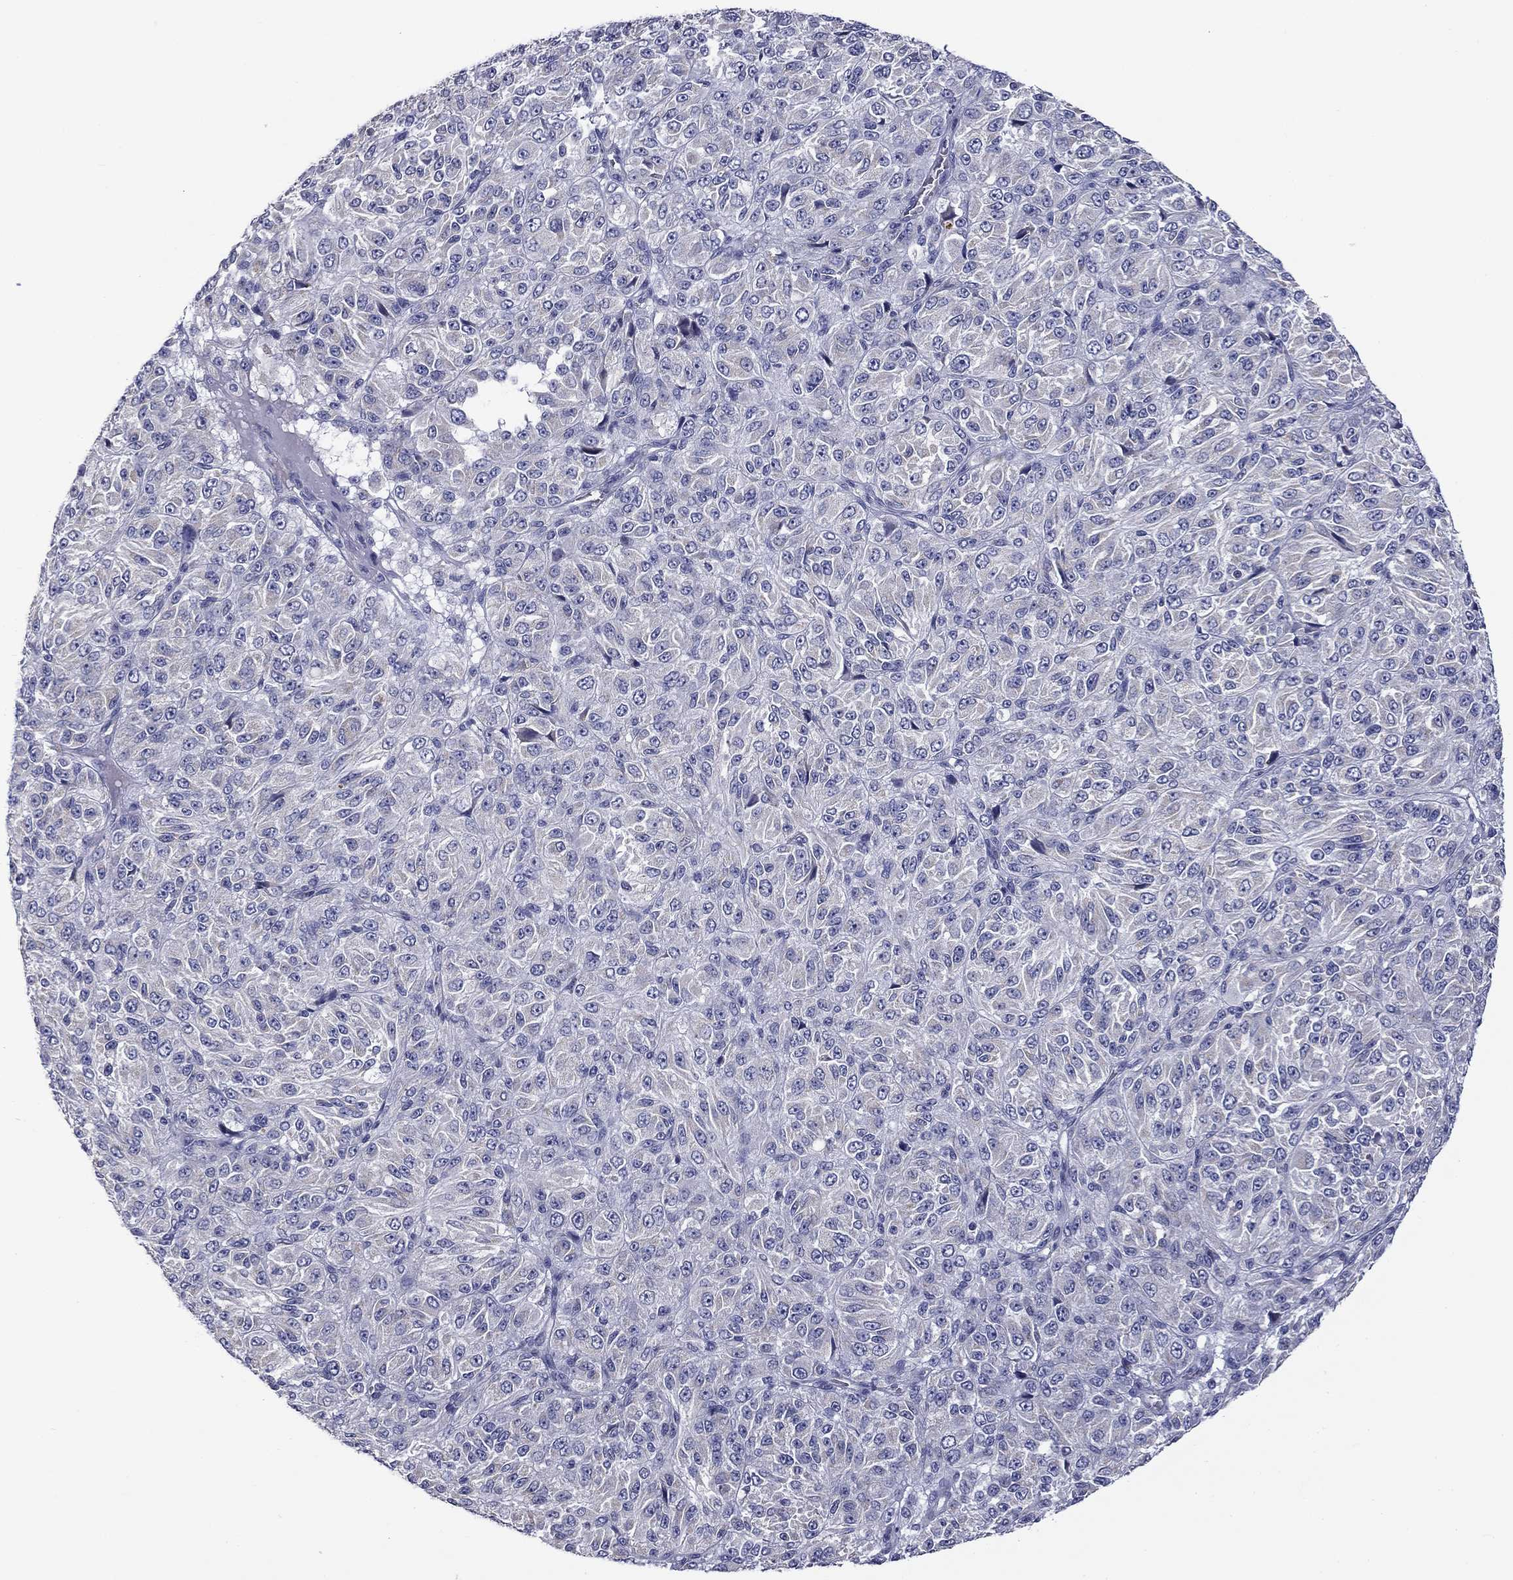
{"staining": {"intensity": "negative", "quantity": "none", "location": "none"}, "tissue": "melanoma", "cell_type": "Tumor cells", "image_type": "cancer", "snomed": [{"axis": "morphology", "description": "Malignant melanoma, Metastatic site"}, {"axis": "topography", "description": "Brain"}], "caption": "This is an immunohistochemistry (IHC) micrograph of malignant melanoma (metastatic site). There is no expression in tumor cells.", "gene": "SPATA7", "patient": {"sex": "female", "age": 56}}